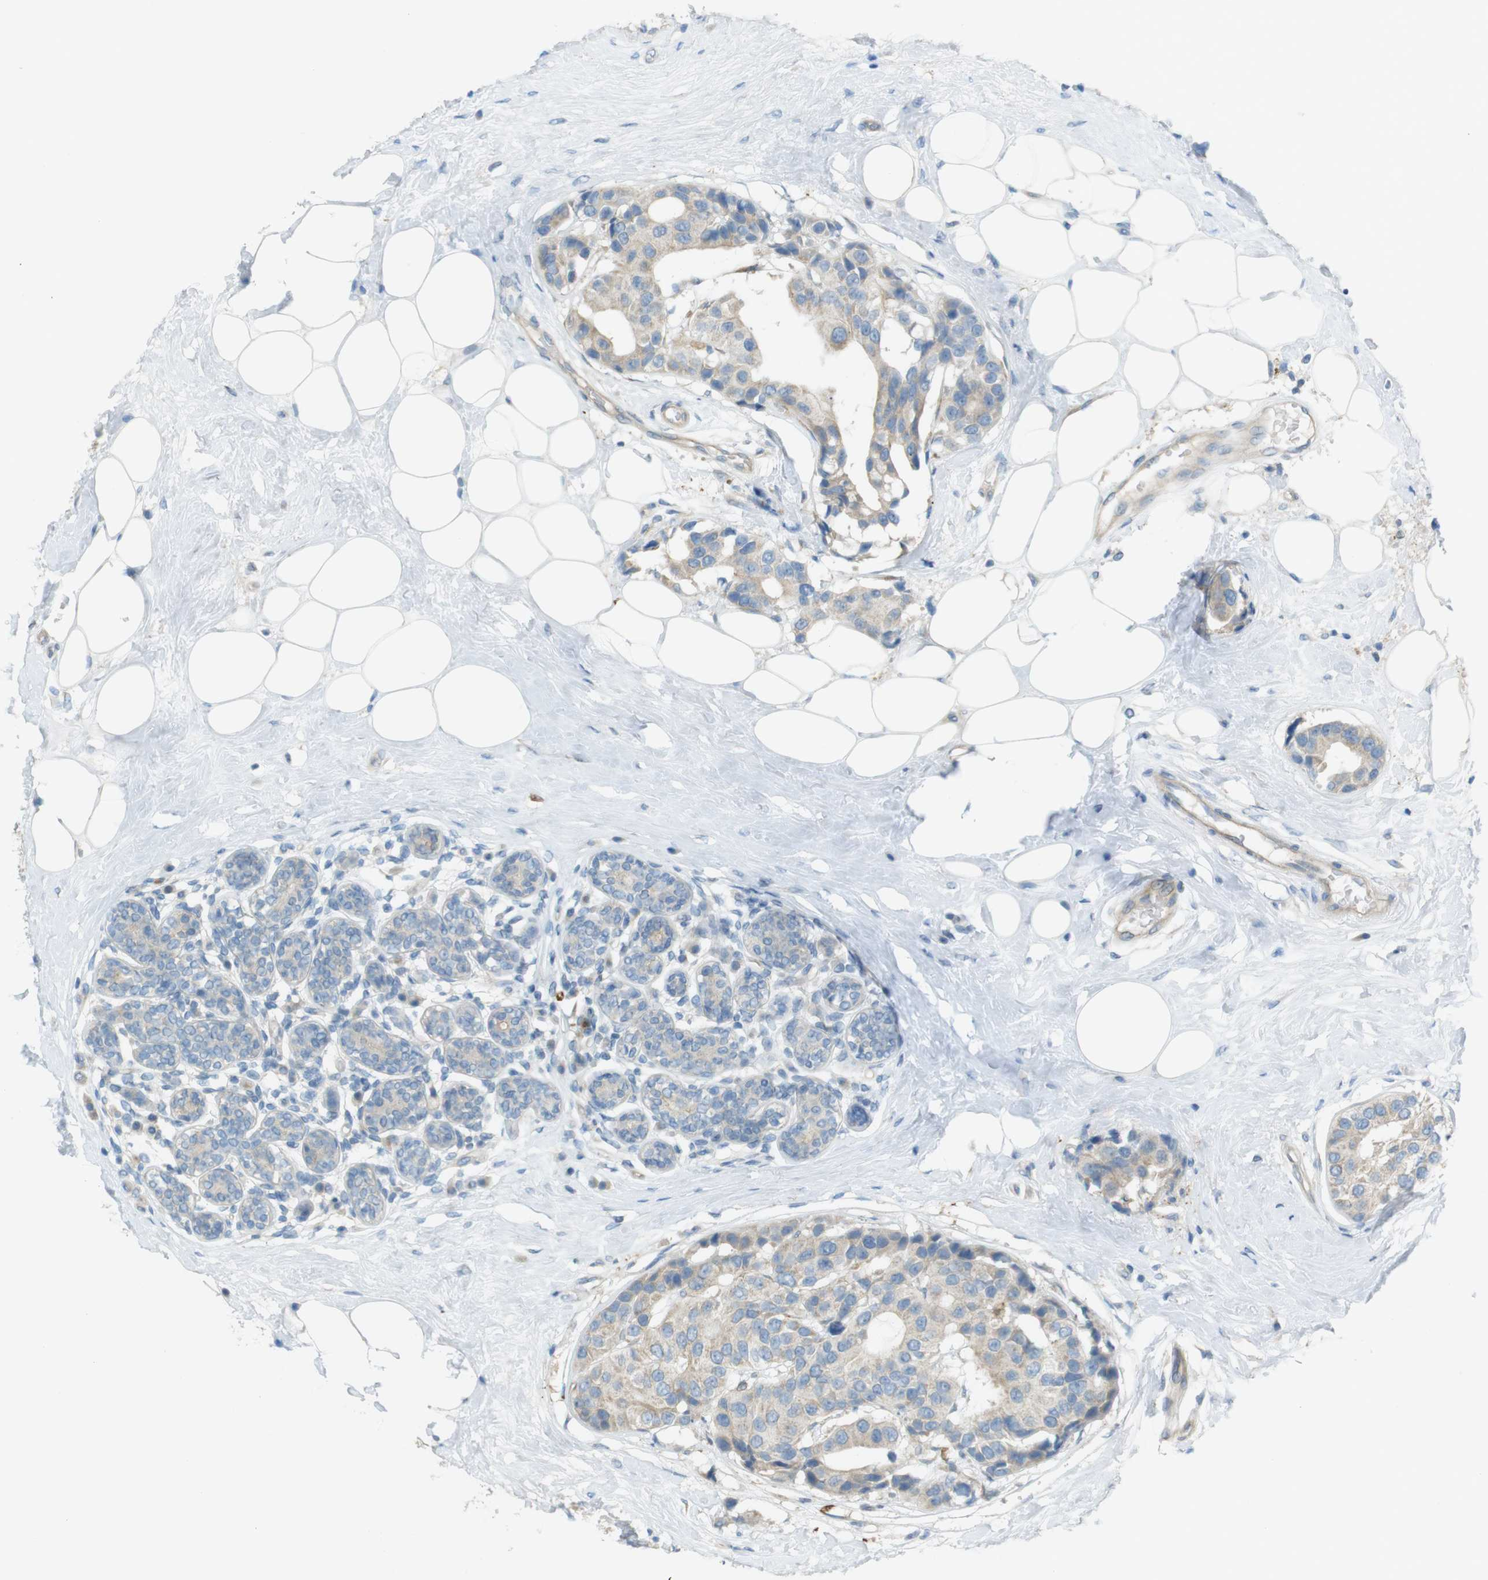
{"staining": {"intensity": "moderate", "quantity": "<25%", "location": "cytoplasmic/membranous"}, "tissue": "breast cancer", "cell_type": "Tumor cells", "image_type": "cancer", "snomed": [{"axis": "morphology", "description": "Normal tissue, NOS"}, {"axis": "morphology", "description": "Duct carcinoma"}, {"axis": "topography", "description": "Breast"}], "caption": "This is an image of IHC staining of breast invasive ductal carcinoma, which shows moderate expression in the cytoplasmic/membranous of tumor cells.", "gene": "TMEM41B", "patient": {"sex": "female", "age": 39}}